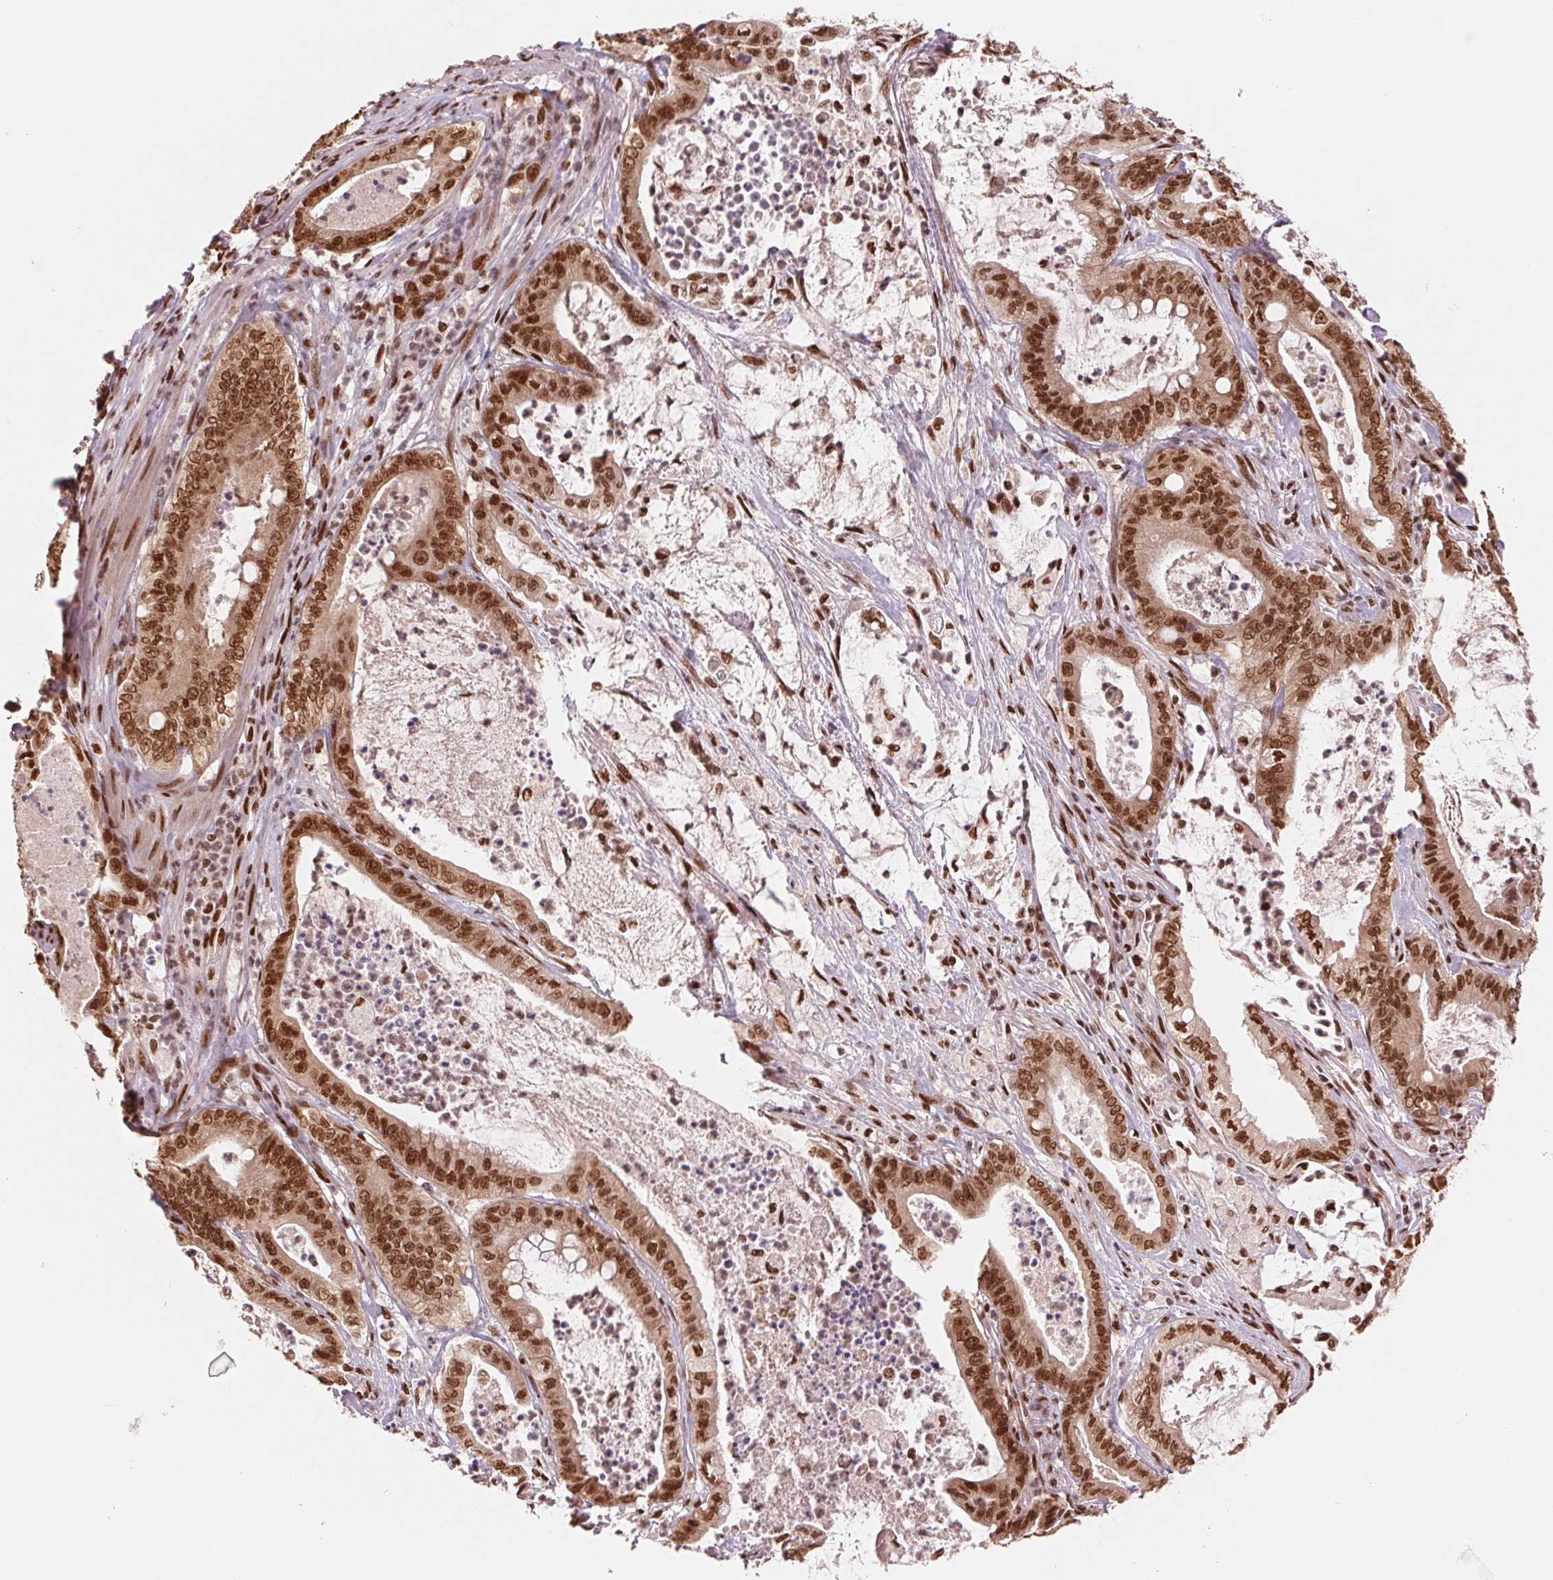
{"staining": {"intensity": "strong", "quantity": ">75%", "location": "nuclear"}, "tissue": "pancreatic cancer", "cell_type": "Tumor cells", "image_type": "cancer", "snomed": [{"axis": "morphology", "description": "Adenocarcinoma, NOS"}, {"axis": "topography", "description": "Pancreas"}], "caption": "The micrograph shows immunohistochemical staining of adenocarcinoma (pancreatic). There is strong nuclear expression is appreciated in about >75% of tumor cells. (DAB IHC, brown staining for protein, blue staining for nuclei).", "gene": "TTLL9", "patient": {"sex": "male", "age": 71}}